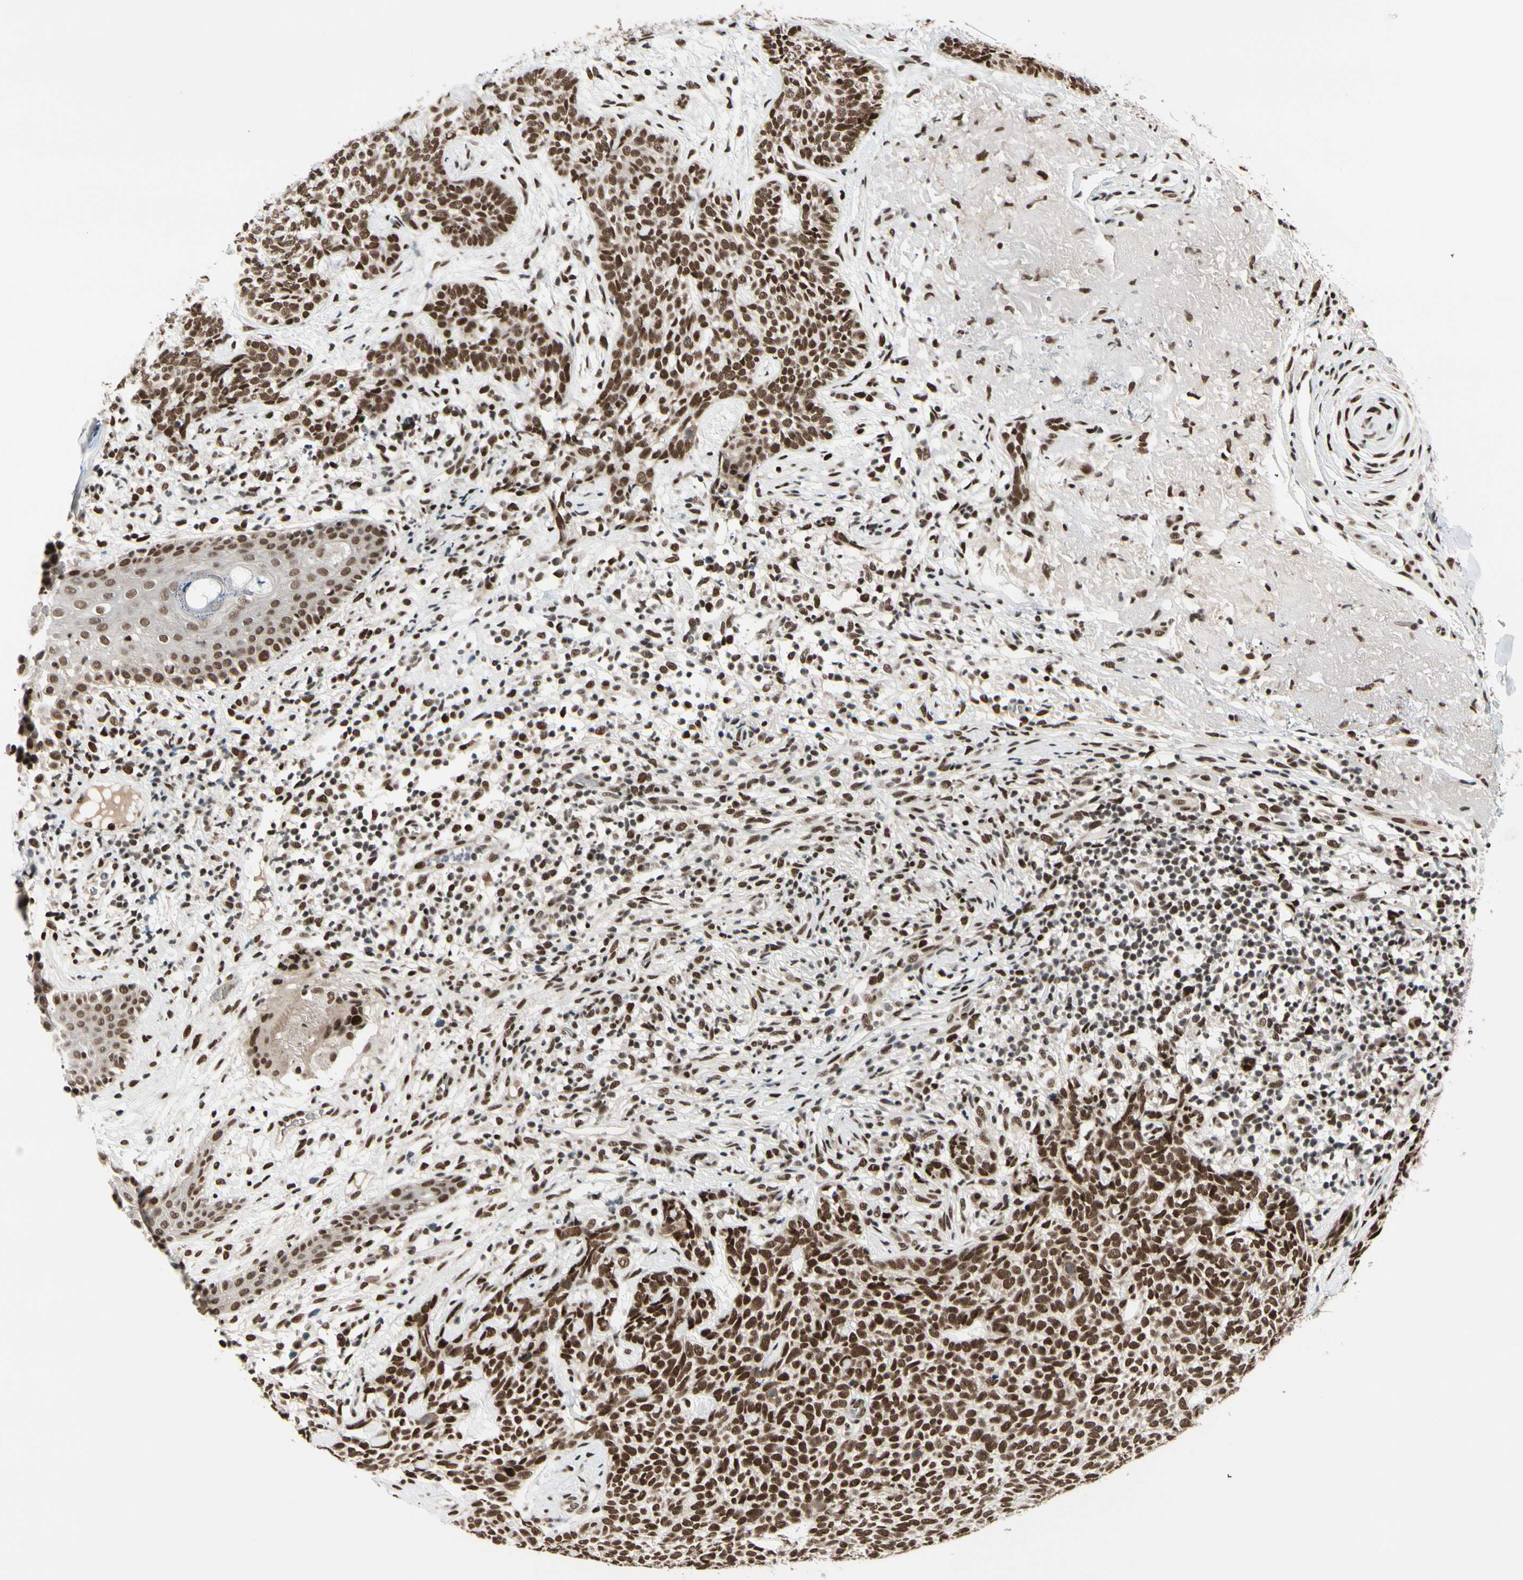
{"staining": {"intensity": "strong", "quantity": ">75%", "location": "nuclear"}, "tissue": "skin cancer", "cell_type": "Tumor cells", "image_type": "cancer", "snomed": [{"axis": "morphology", "description": "Basal cell carcinoma"}, {"axis": "topography", "description": "Skin"}], "caption": "Human basal cell carcinoma (skin) stained with a protein marker shows strong staining in tumor cells.", "gene": "CHAMP1", "patient": {"sex": "female", "age": 84}}